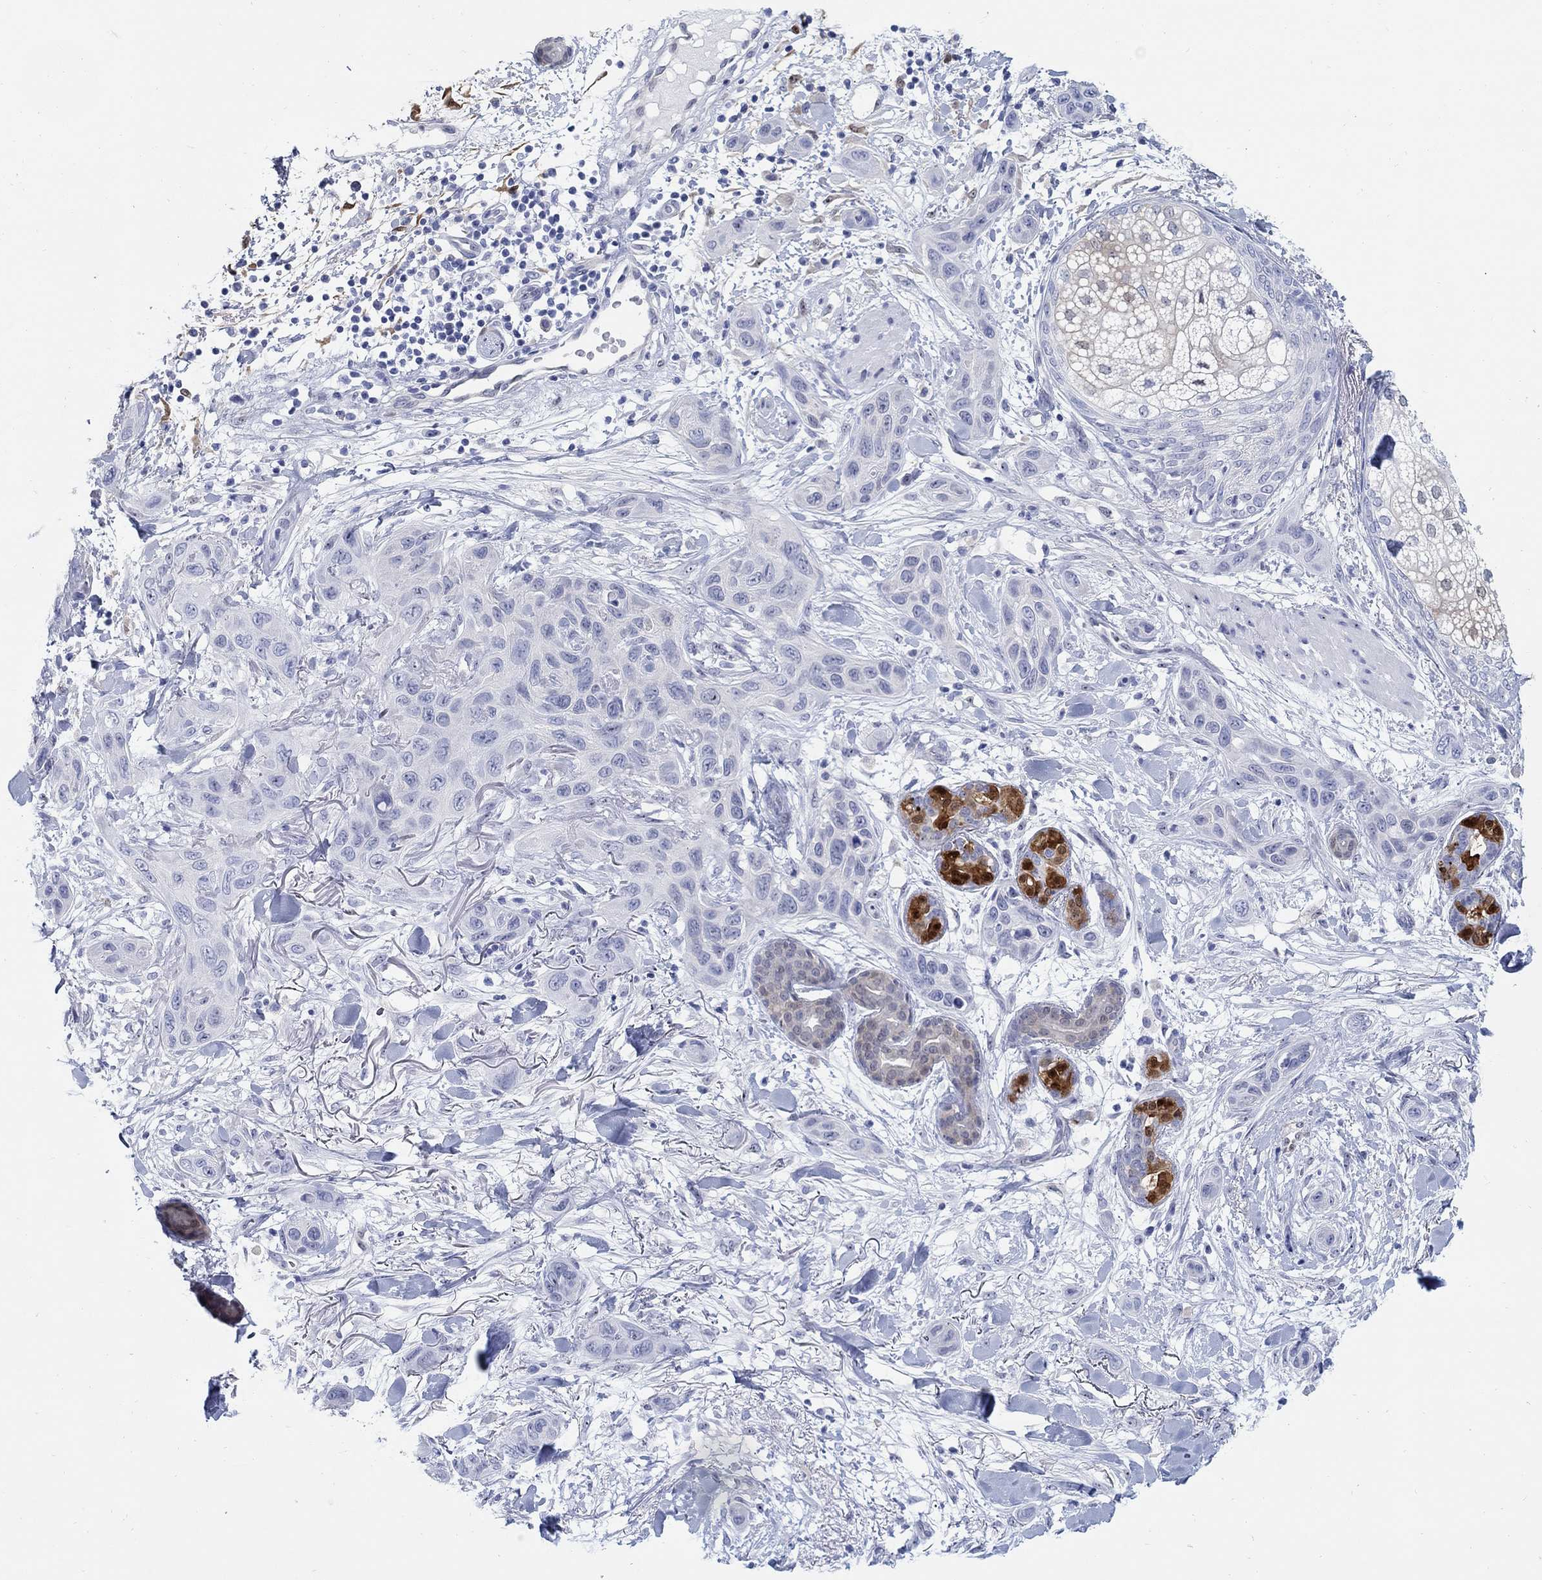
{"staining": {"intensity": "negative", "quantity": "none", "location": "none"}, "tissue": "skin cancer", "cell_type": "Tumor cells", "image_type": "cancer", "snomed": [{"axis": "morphology", "description": "Squamous cell carcinoma, NOS"}, {"axis": "topography", "description": "Skin"}], "caption": "An image of skin cancer stained for a protein shows no brown staining in tumor cells.", "gene": "AKR1C2", "patient": {"sex": "male", "age": 78}}